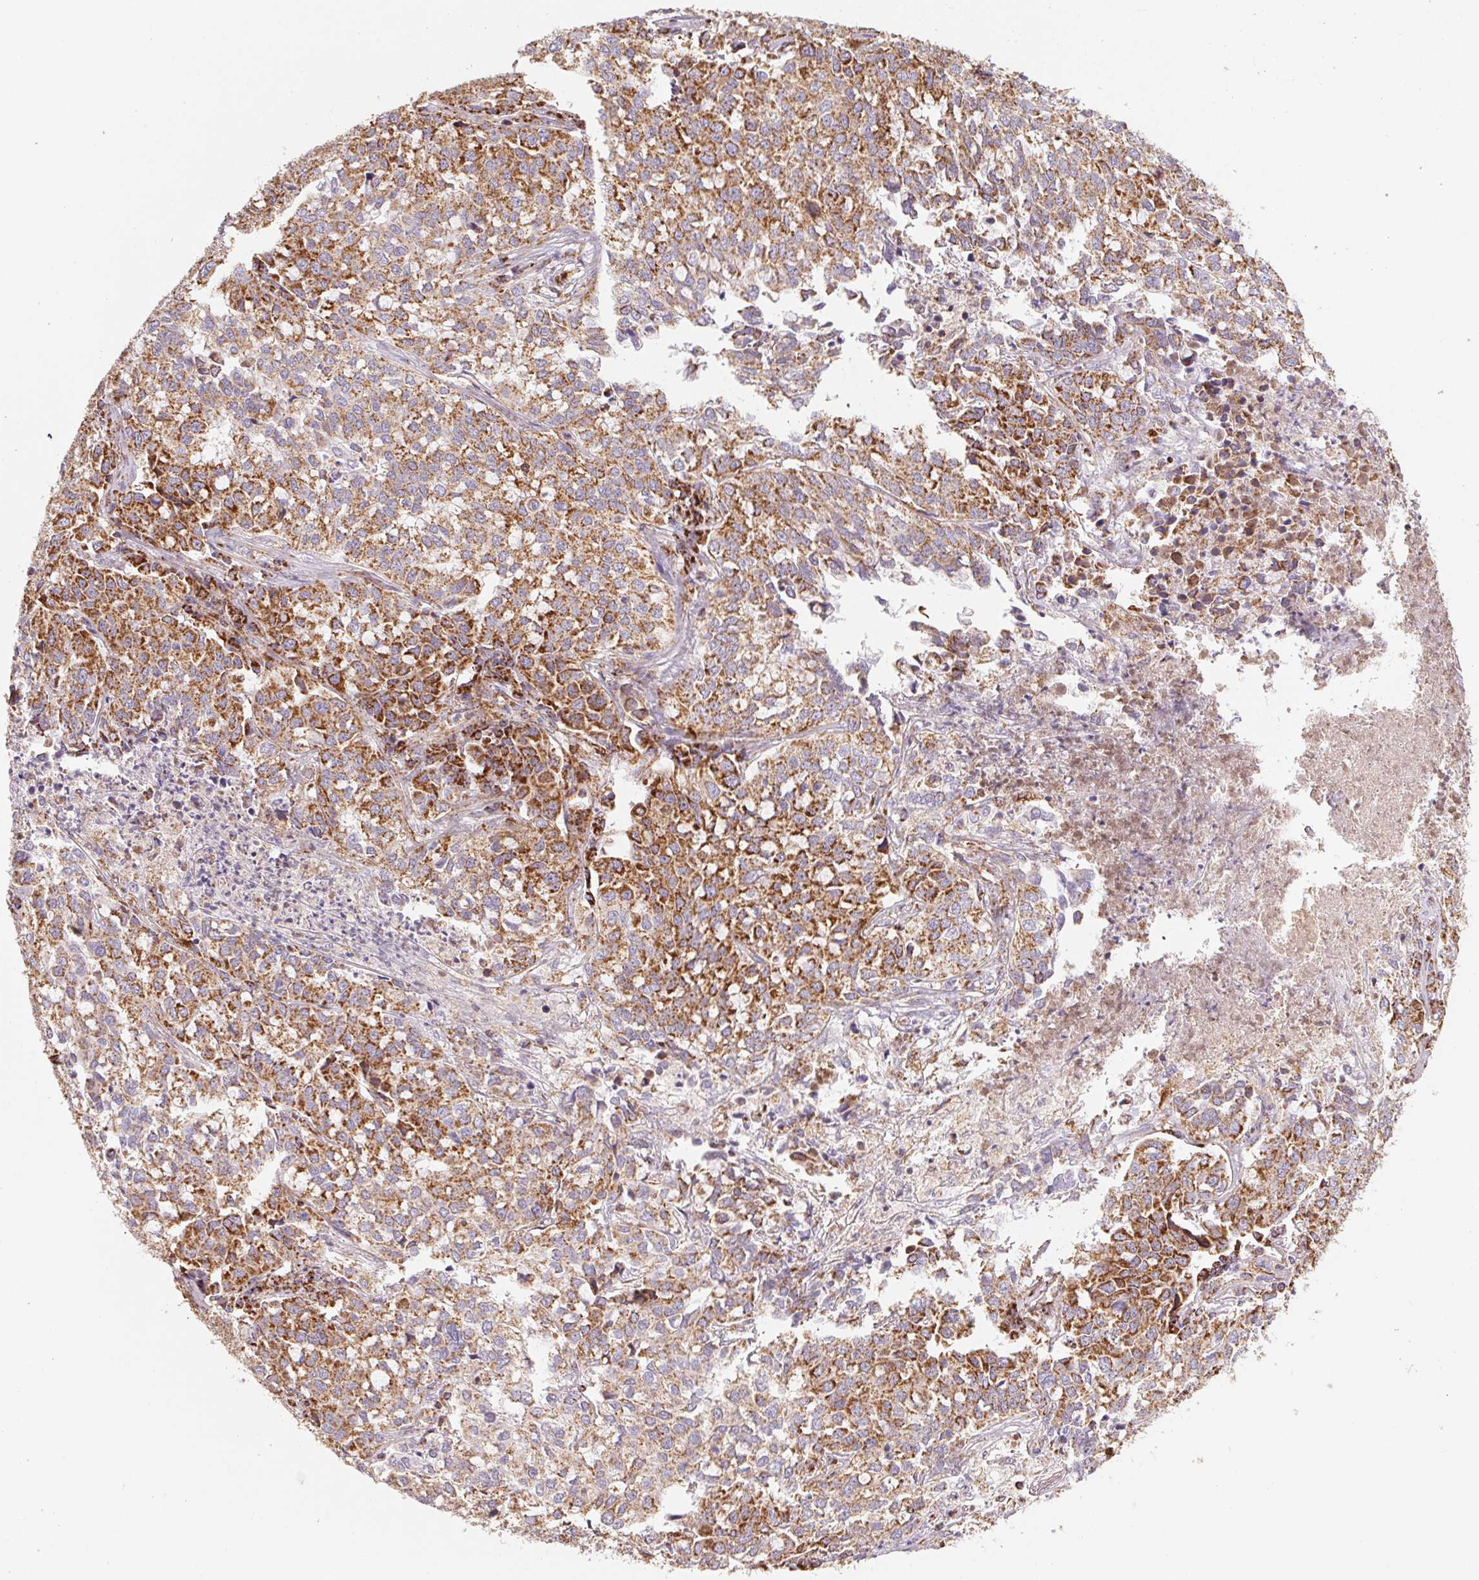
{"staining": {"intensity": "moderate", "quantity": ">75%", "location": "cytoplasmic/membranous"}, "tissue": "lung cancer", "cell_type": "Tumor cells", "image_type": "cancer", "snomed": [{"axis": "morphology", "description": "Adenocarcinoma, NOS"}, {"axis": "morphology", "description": "Adenocarcinoma, metastatic, NOS"}, {"axis": "topography", "description": "Lymph node"}, {"axis": "topography", "description": "Lung"}], "caption": "Moderate cytoplasmic/membranous expression is seen in approximately >75% of tumor cells in metastatic adenocarcinoma (lung).", "gene": "NDUFS2", "patient": {"sex": "female", "age": 65}}